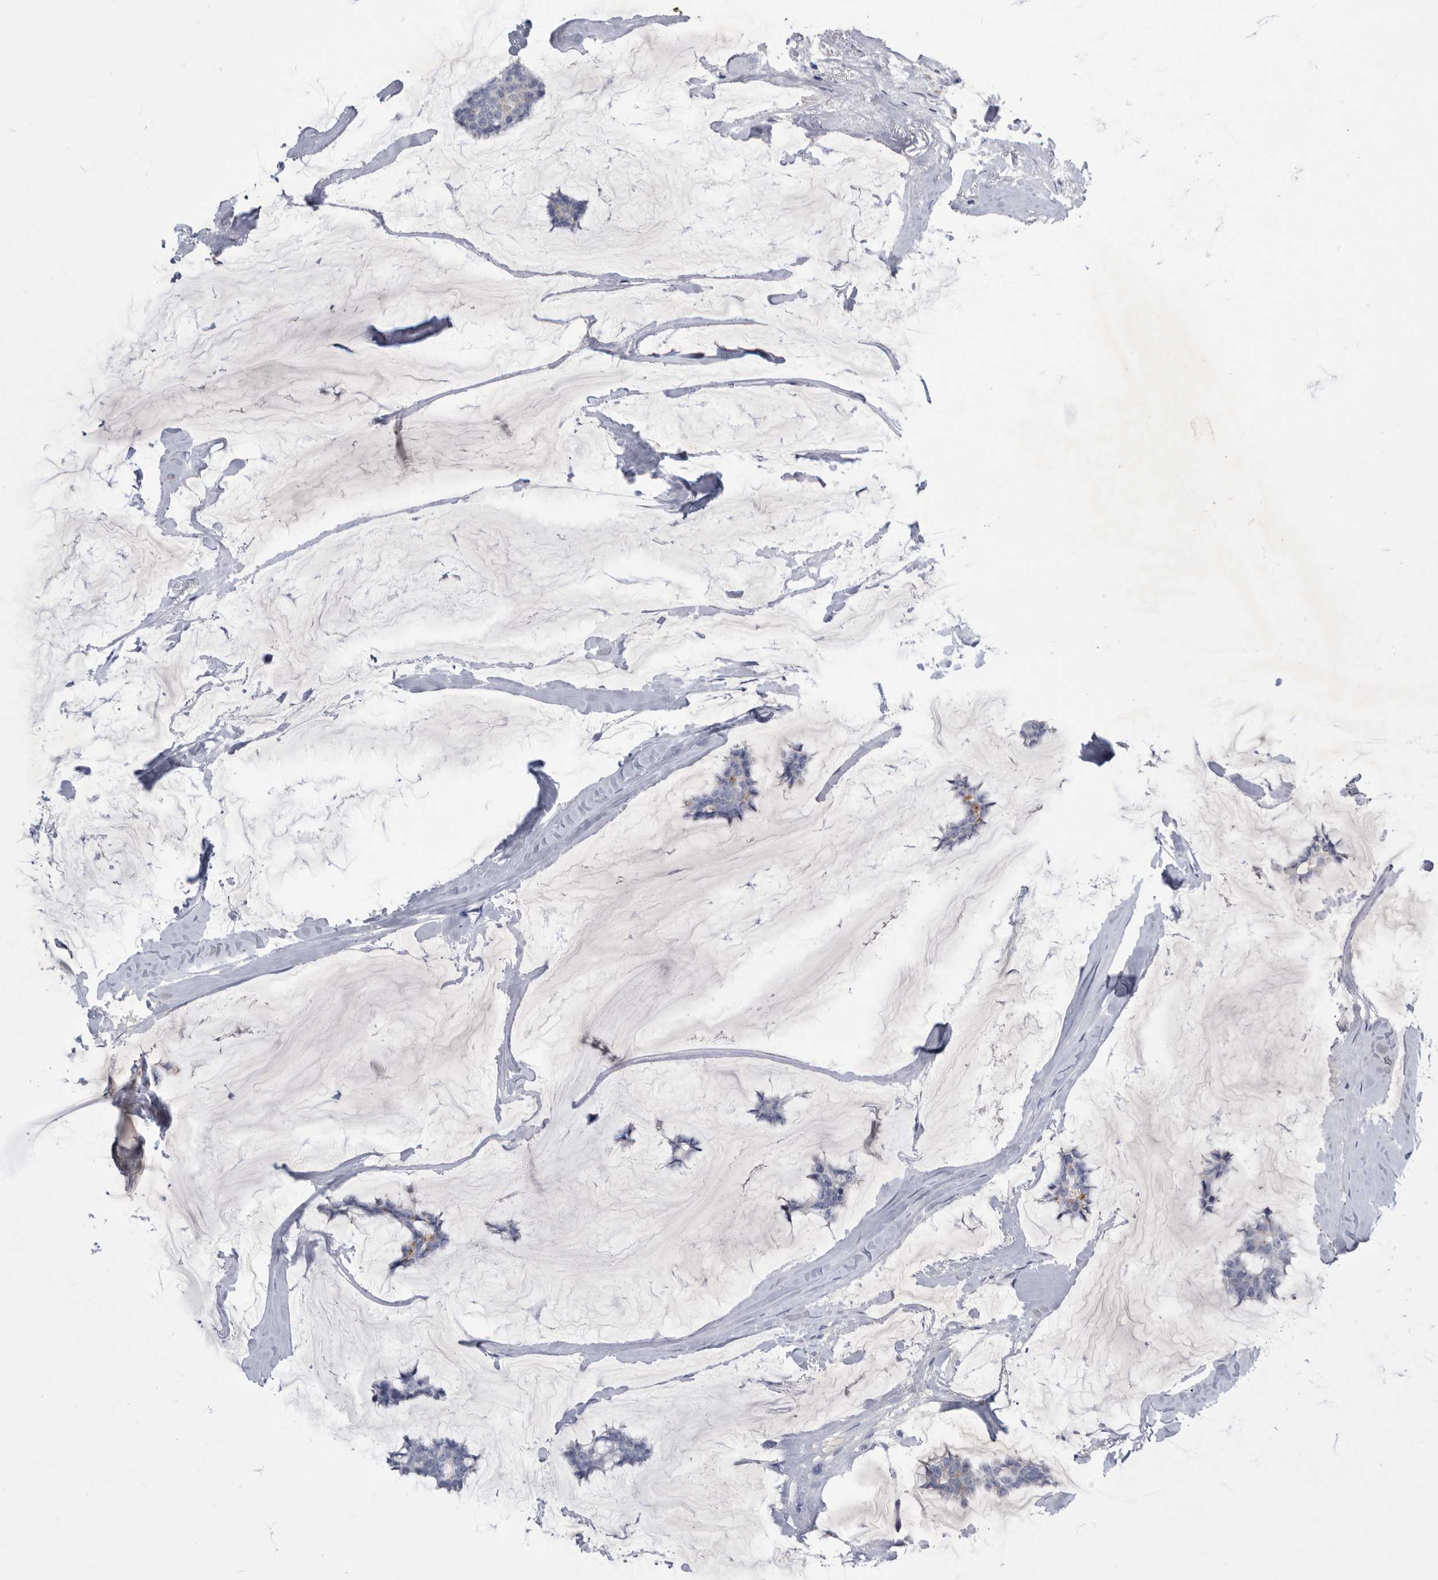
{"staining": {"intensity": "negative", "quantity": "none", "location": "none"}, "tissue": "breast cancer", "cell_type": "Tumor cells", "image_type": "cancer", "snomed": [{"axis": "morphology", "description": "Duct carcinoma"}, {"axis": "topography", "description": "Breast"}], "caption": "Breast cancer stained for a protein using IHC exhibits no expression tumor cells.", "gene": "BTBD6", "patient": {"sex": "female", "age": 93}}